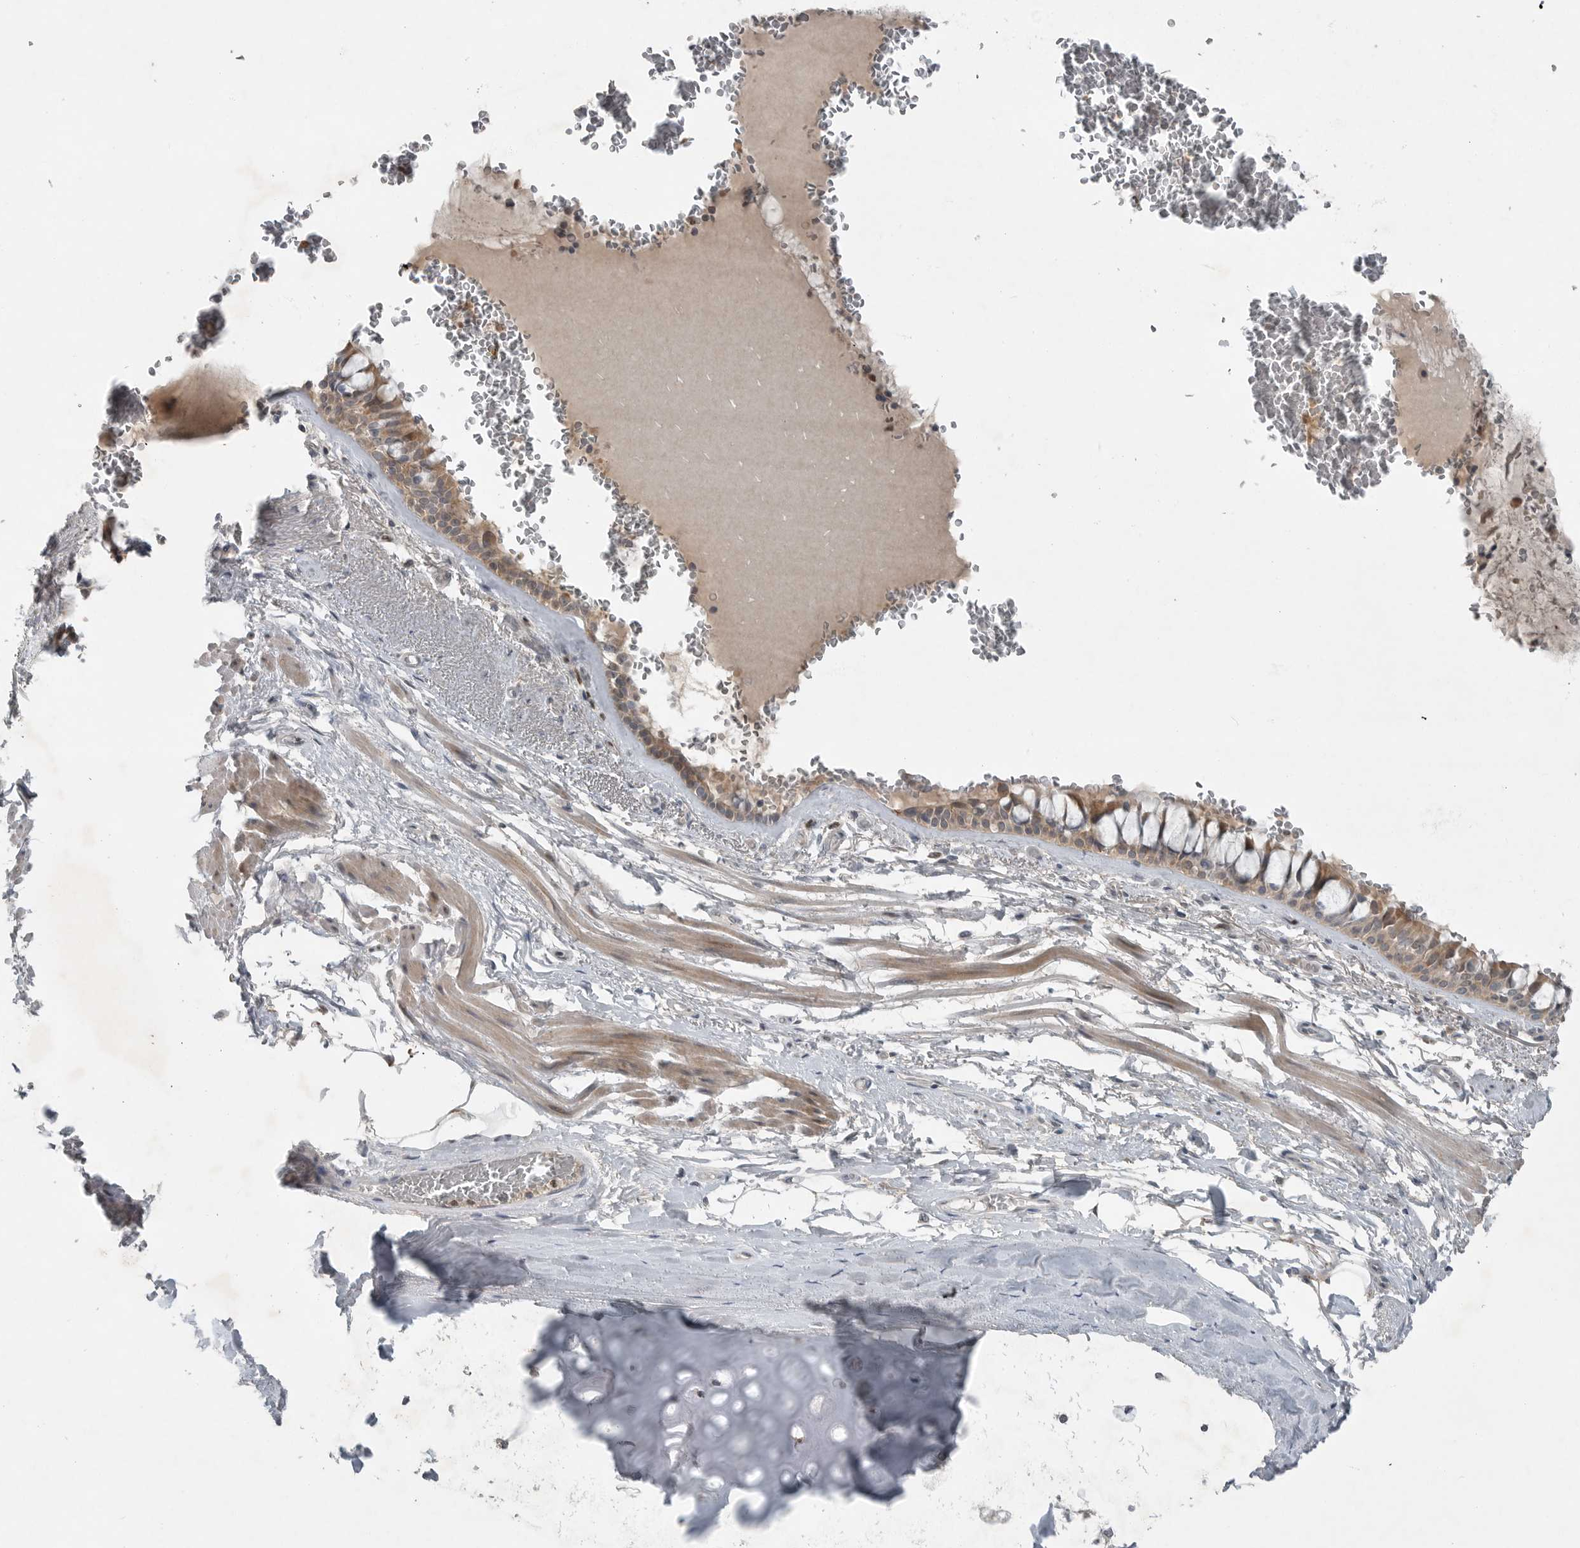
{"staining": {"intensity": "moderate", "quantity": ">75%", "location": "cytoplasmic/membranous"}, "tissue": "bronchus", "cell_type": "Respiratory epithelial cells", "image_type": "normal", "snomed": [{"axis": "morphology", "description": "Normal tissue, NOS"}, {"axis": "topography", "description": "Bronchus"}], "caption": "IHC of unremarkable human bronchus displays medium levels of moderate cytoplasmic/membranous positivity in about >75% of respiratory epithelial cells.", "gene": "MFAP3L", "patient": {"sex": "male", "age": 66}}